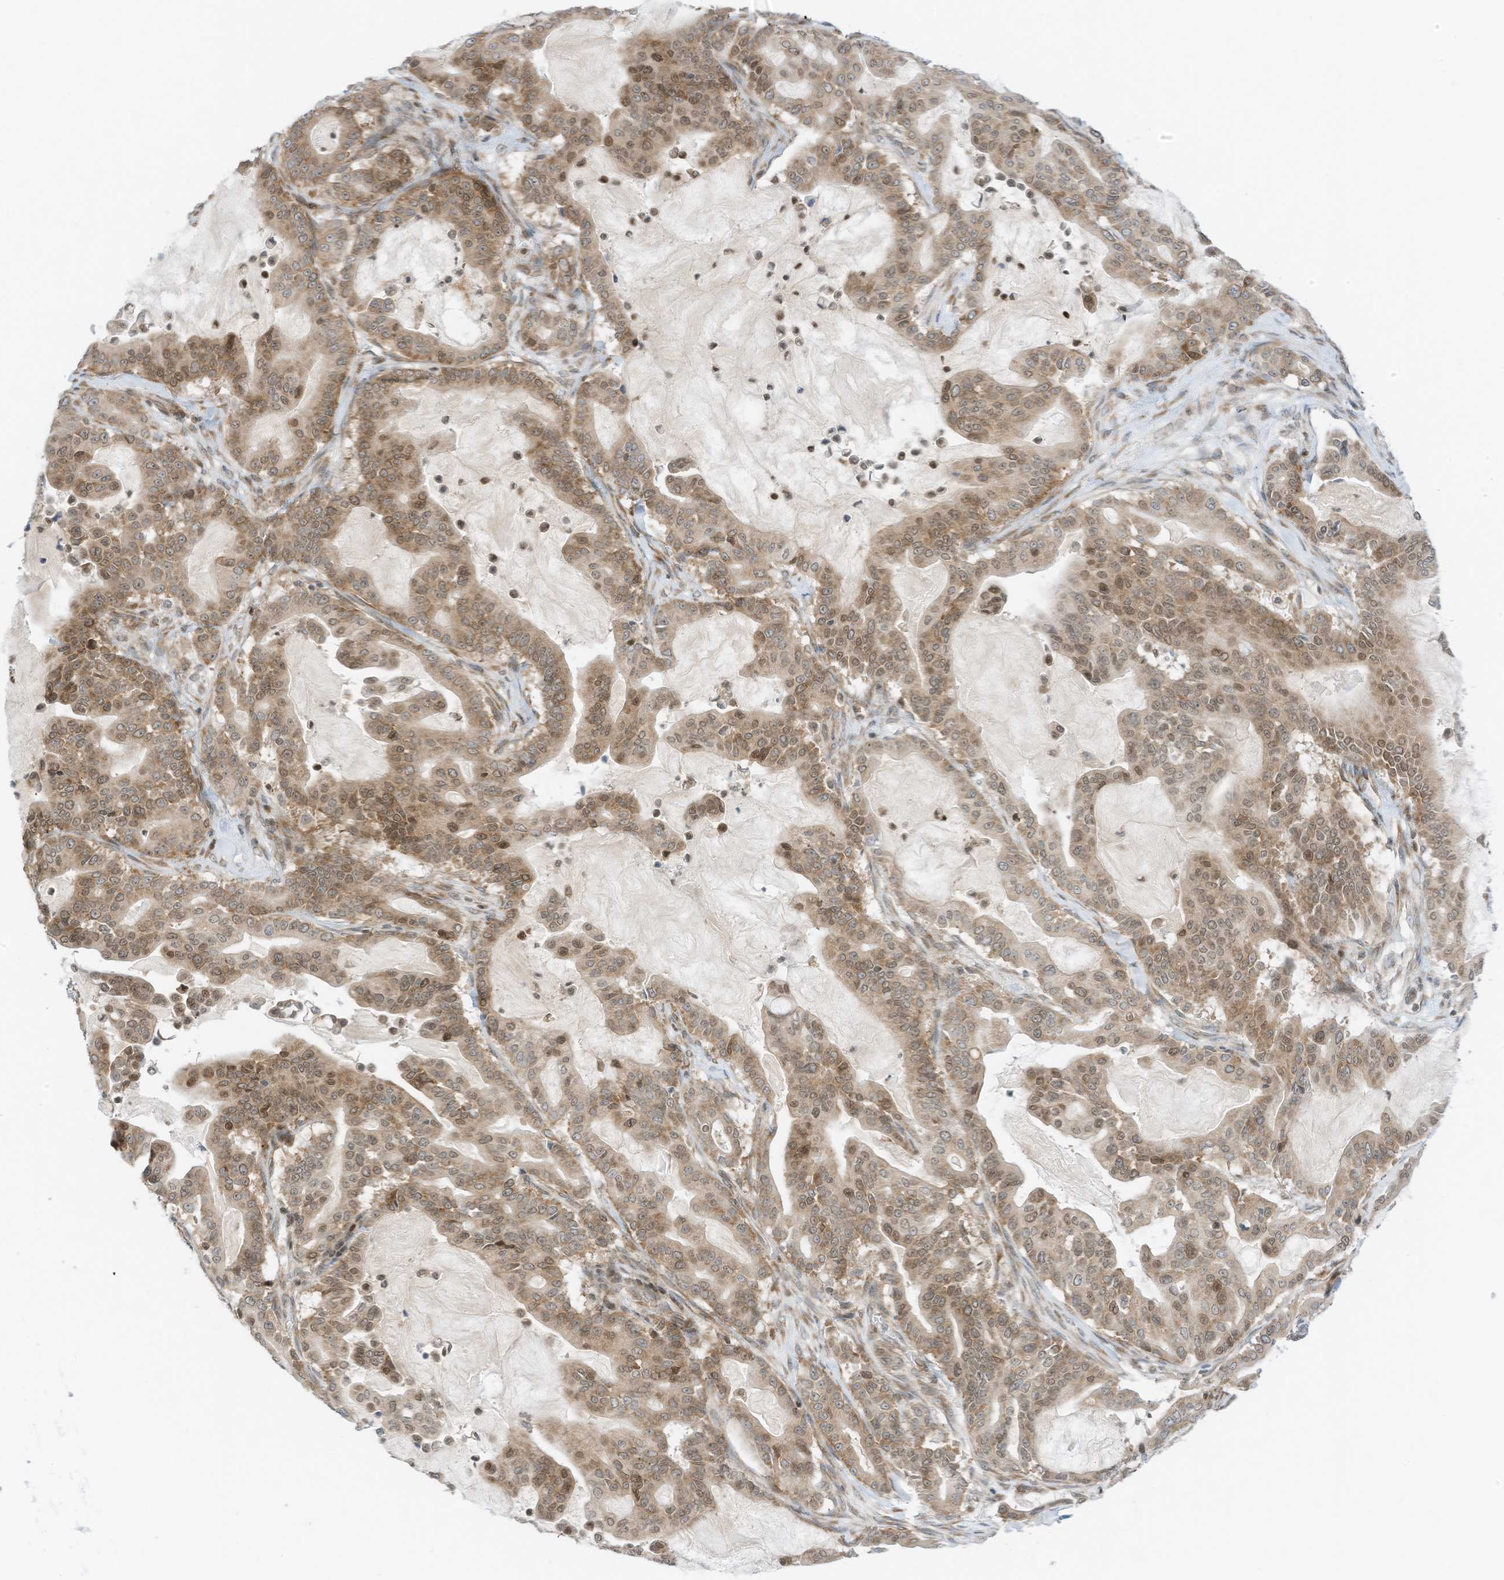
{"staining": {"intensity": "moderate", "quantity": ">75%", "location": "cytoplasmic/membranous,nuclear"}, "tissue": "pancreatic cancer", "cell_type": "Tumor cells", "image_type": "cancer", "snomed": [{"axis": "morphology", "description": "Adenocarcinoma, NOS"}, {"axis": "topography", "description": "Pancreas"}], "caption": "A brown stain labels moderate cytoplasmic/membranous and nuclear staining of a protein in pancreatic cancer (adenocarcinoma) tumor cells. The staining is performed using DAB (3,3'-diaminobenzidine) brown chromogen to label protein expression. The nuclei are counter-stained blue using hematoxylin.", "gene": "EDF1", "patient": {"sex": "male", "age": 63}}